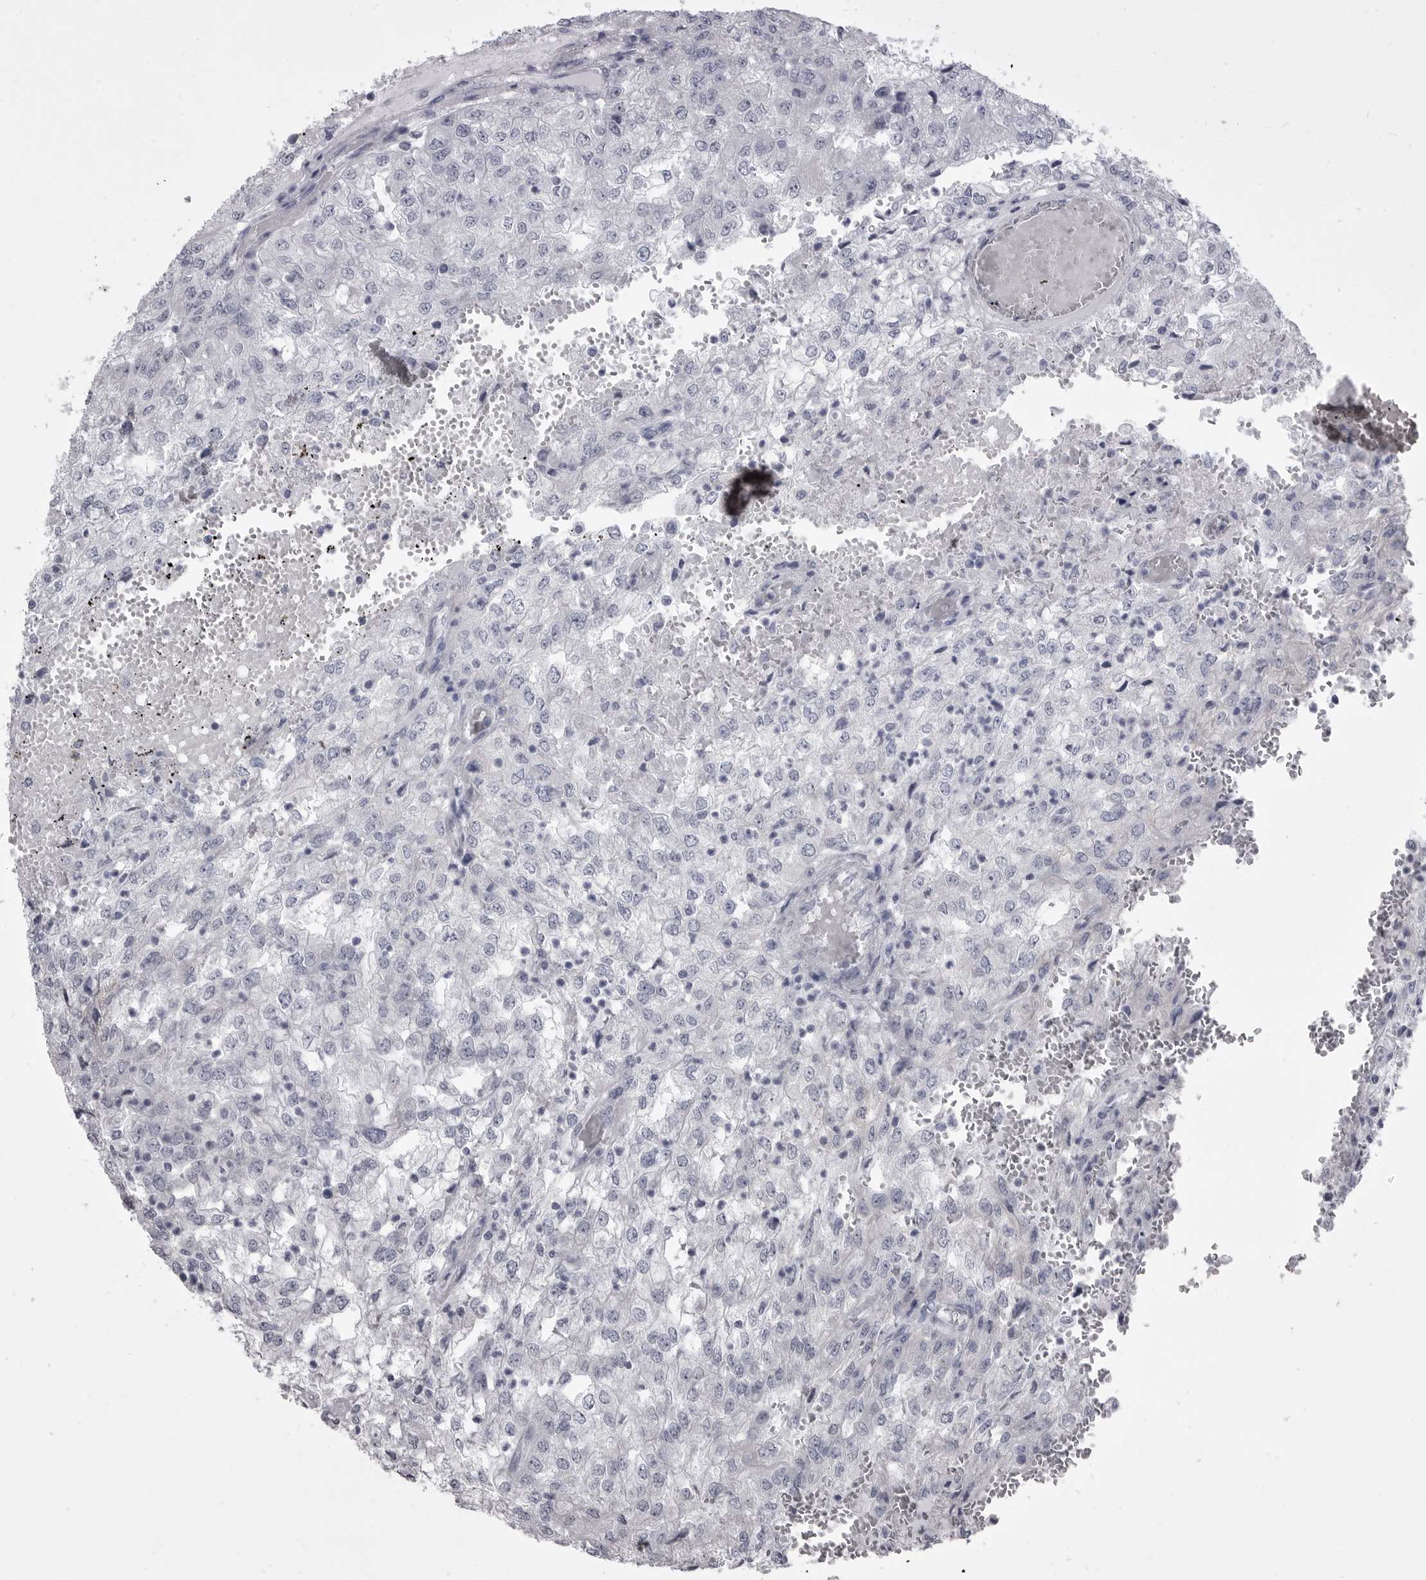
{"staining": {"intensity": "negative", "quantity": "none", "location": "none"}, "tissue": "renal cancer", "cell_type": "Tumor cells", "image_type": "cancer", "snomed": [{"axis": "morphology", "description": "Adenocarcinoma, NOS"}, {"axis": "topography", "description": "Kidney"}], "caption": "Immunohistochemistry histopathology image of neoplastic tissue: human renal cancer (adenocarcinoma) stained with DAB displays no significant protein expression in tumor cells. Brightfield microscopy of IHC stained with DAB (brown) and hematoxylin (blue), captured at high magnification.", "gene": "ANK2", "patient": {"sex": "female", "age": 54}}